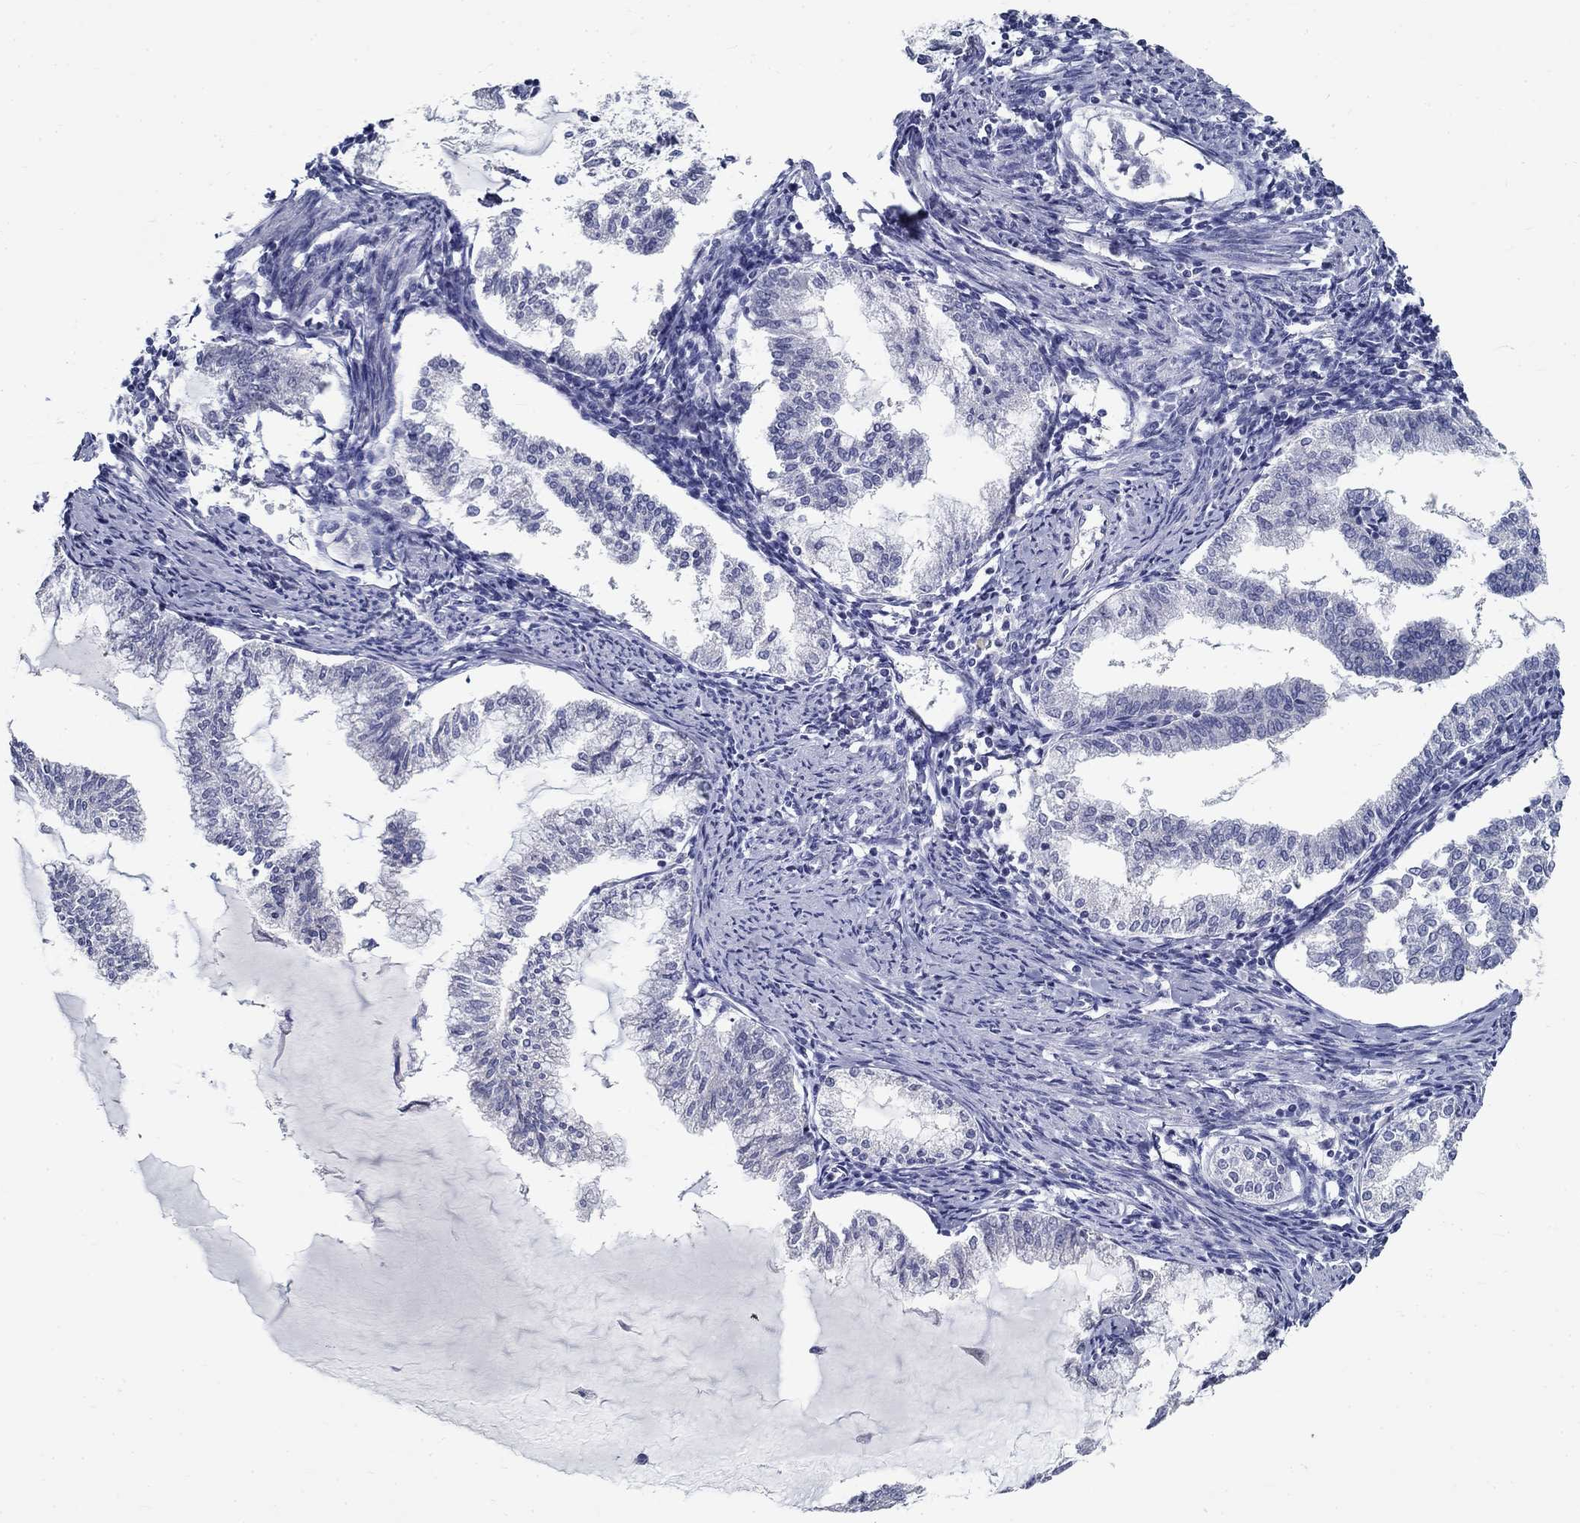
{"staining": {"intensity": "negative", "quantity": "none", "location": "none"}, "tissue": "endometrial cancer", "cell_type": "Tumor cells", "image_type": "cancer", "snomed": [{"axis": "morphology", "description": "Adenocarcinoma, NOS"}, {"axis": "topography", "description": "Endometrium"}], "caption": "This is a image of immunohistochemistry staining of endometrial cancer (adenocarcinoma), which shows no staining in tumor cells.", "gene": "GUCA1A", "patient": {"sex": "female", "age": 79}}